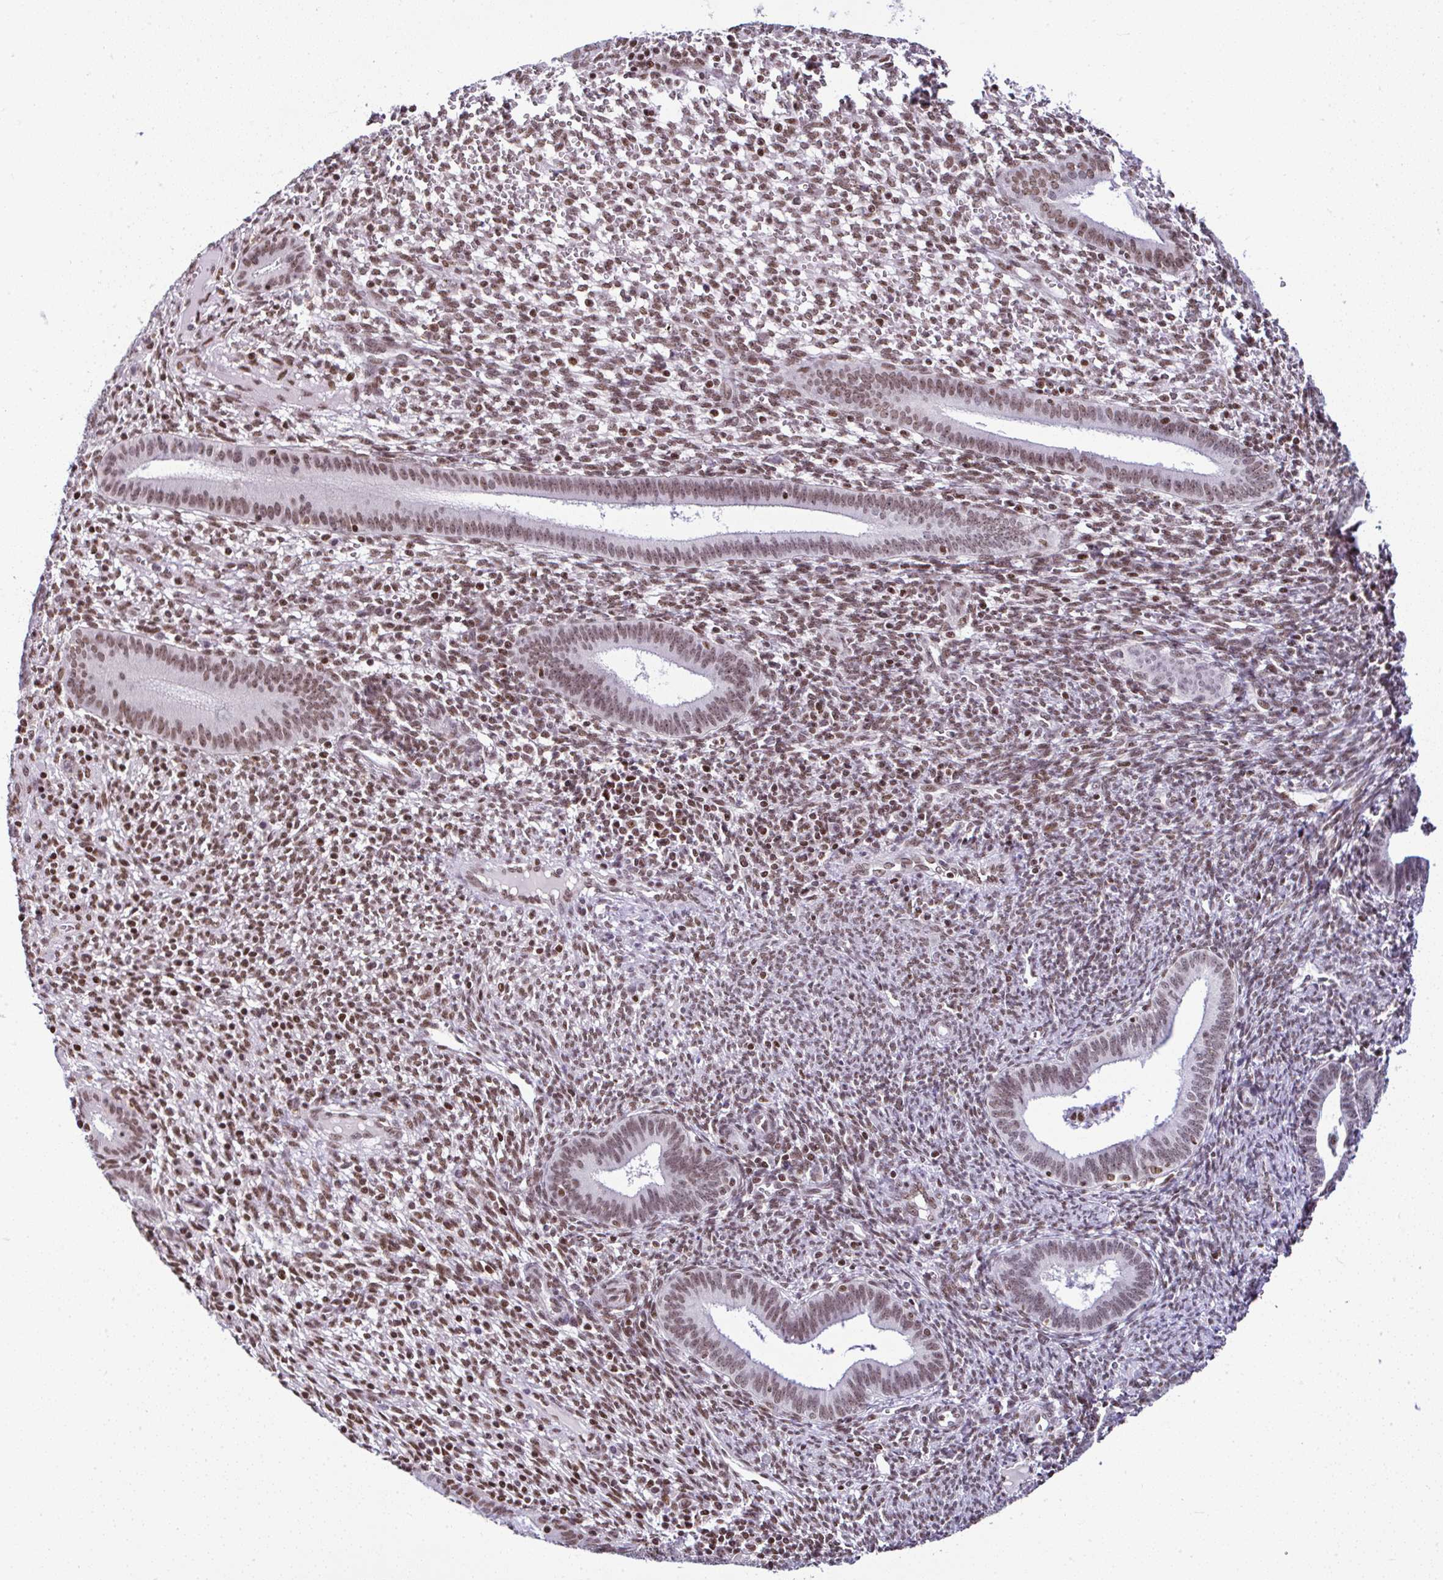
{"staining": {"intensity": "moderate", "quantity": "25%-75%", "location": "nuclear"}, "tissue": "endometrium", "cell_type": "Cells in endometrial stroma", "image_type": "normal", "snomed": [{"axis": "morphology", "description": "Normal tissue, NOS"}, {"axis": "topography", "description": "Endometrium"}], "caption": "IHC (DAB) staining of unremarkable endometrium demonstrates moderate nuclear protein expression in approximately 25%-75% of cells in endometrial stroma.", "gene": "DR1", "patient": {"sex": "female", "age": 41}}